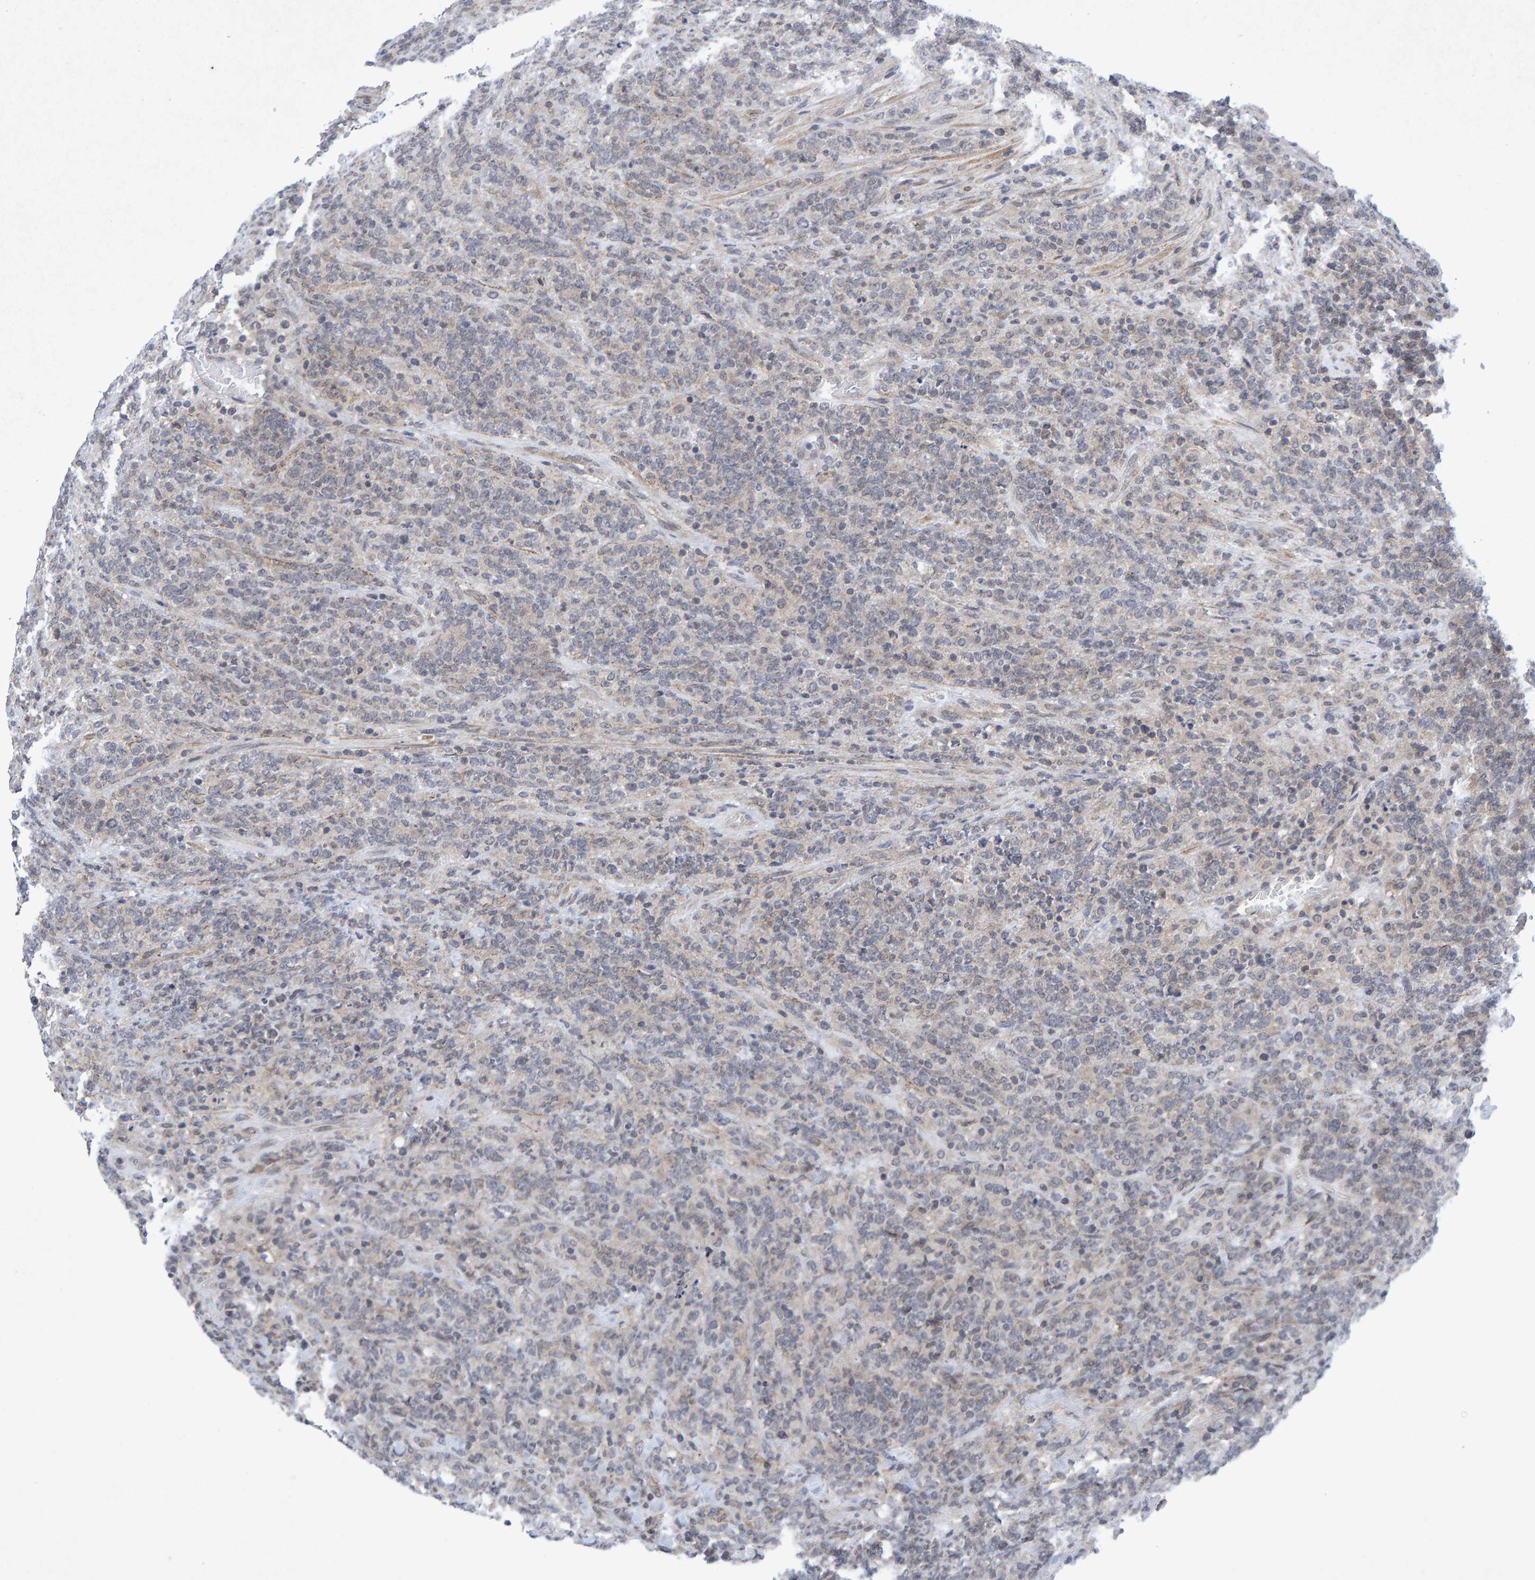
{"staining": {"intensity": "negative", "quantity": "none", "location": "none"}, "tissue": "lymphoma", "cell_type": "Tumor cells", "image_type": "cancer", "snomed": [{"axis": "morphology", "description": "Malignant lymphoma, non-Hodgkin's type, High grade"}, {"axis": "topography", "description": "Soft tissue"}], "caption": "A high-resolution histopathology image shows IHC staining of lymphoma, which exhibits no significant expression in tumor cells.", "gene": "CDH2", "patient": {"sex": "male", "age": 18}}